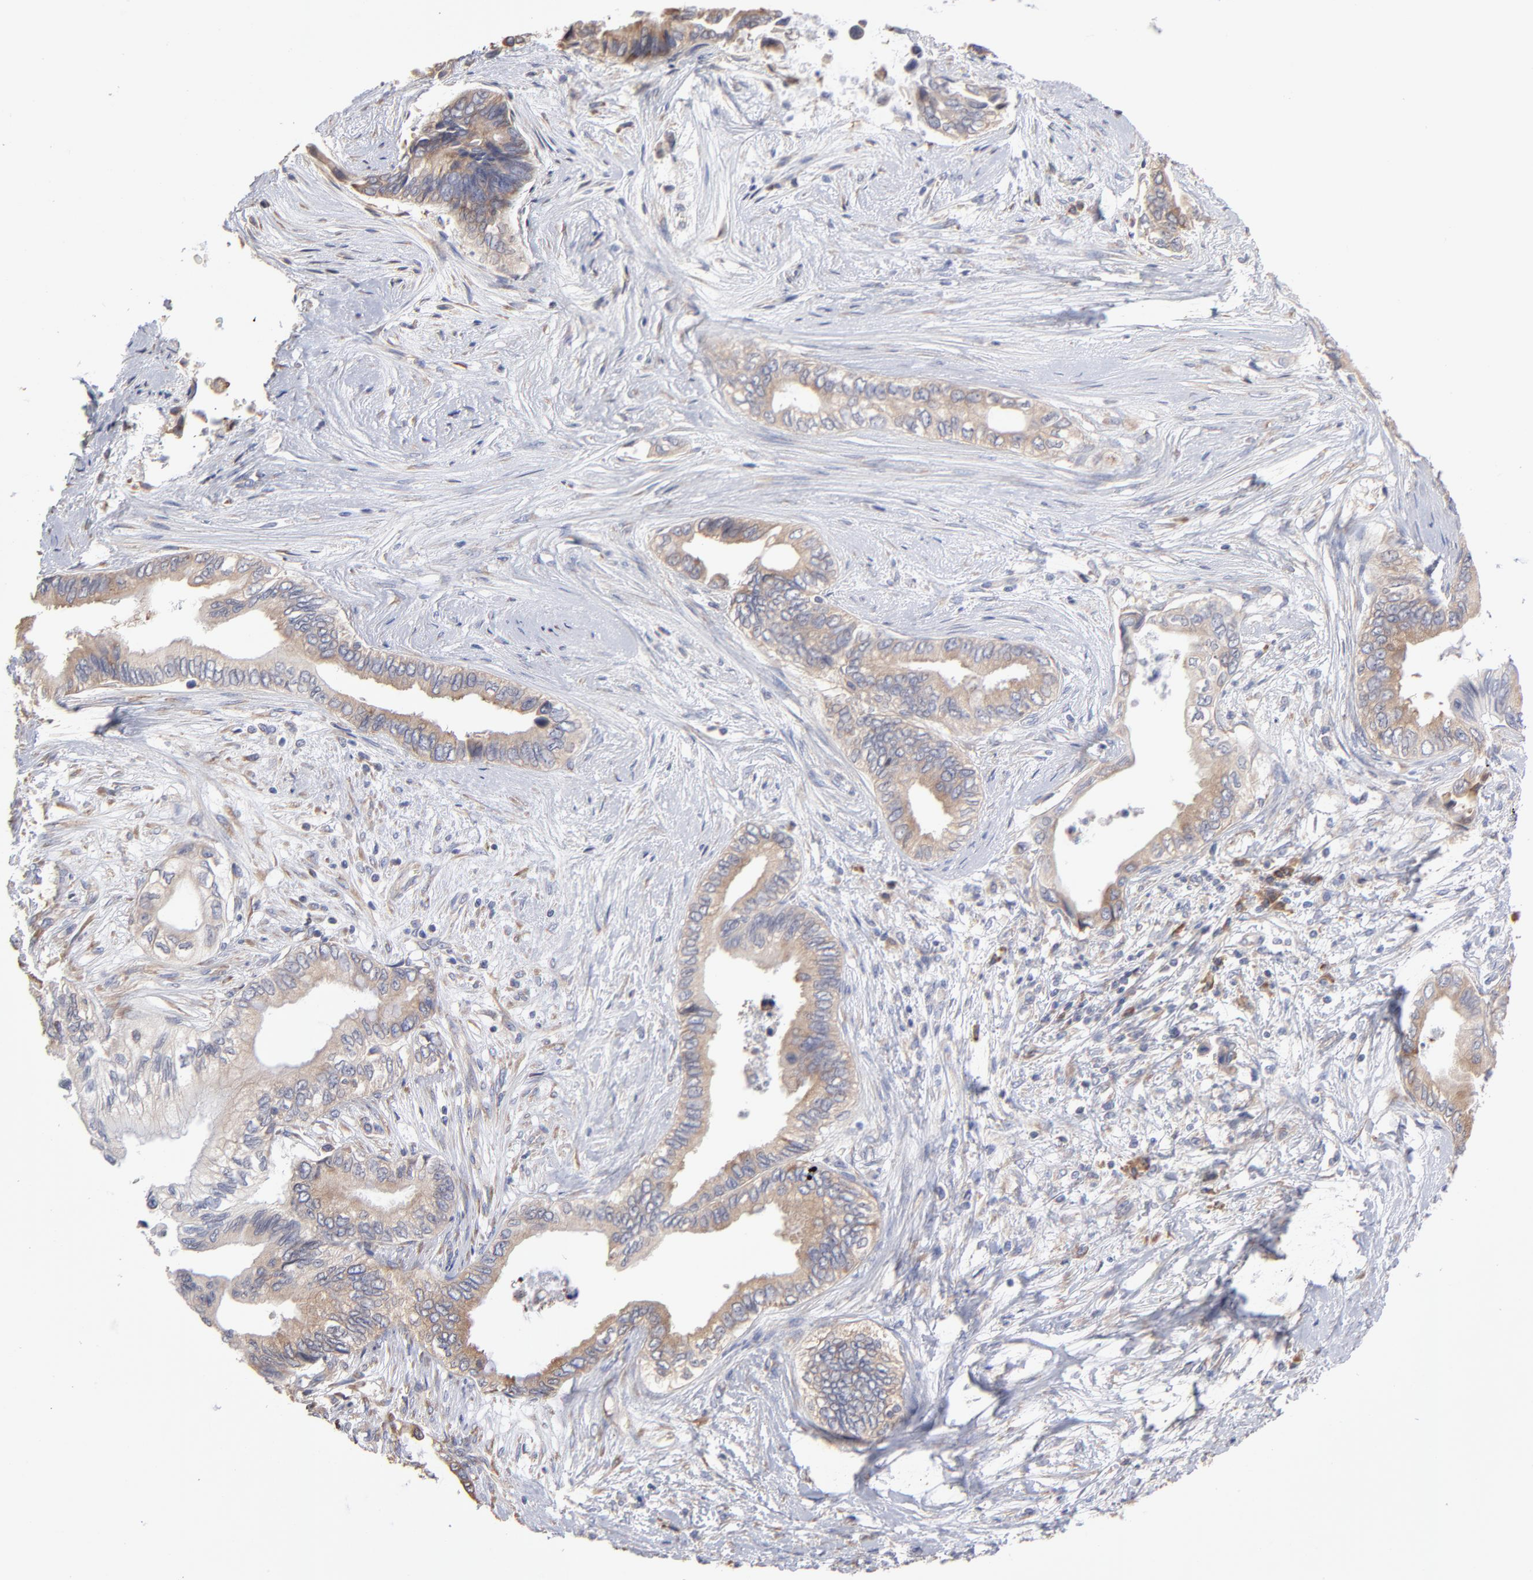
{"staining": {"intensity": "moderate", "quantity": "25%-75%", "location": "cytoplasmic/membranous"}, "tissue": "pancreatic cancer", "cell_type": "Tumor cells", "image_type": "cancer", "snomed": [{"axis": "morphology", "description": "Adenocarcinoma, NOS"}, {"axis": "topography", "description": "Pancreas"}], "caption": "Protein expression analysis of pancreatic adenocarcinoma exhibits moderate cytoplasmic/membranous expression in about 25%-75% of tumor cells. (IHC, brightfield microscopy, high magnification).", "gene": "RPL3", "patient": {"sex": "female", "age": 66}}